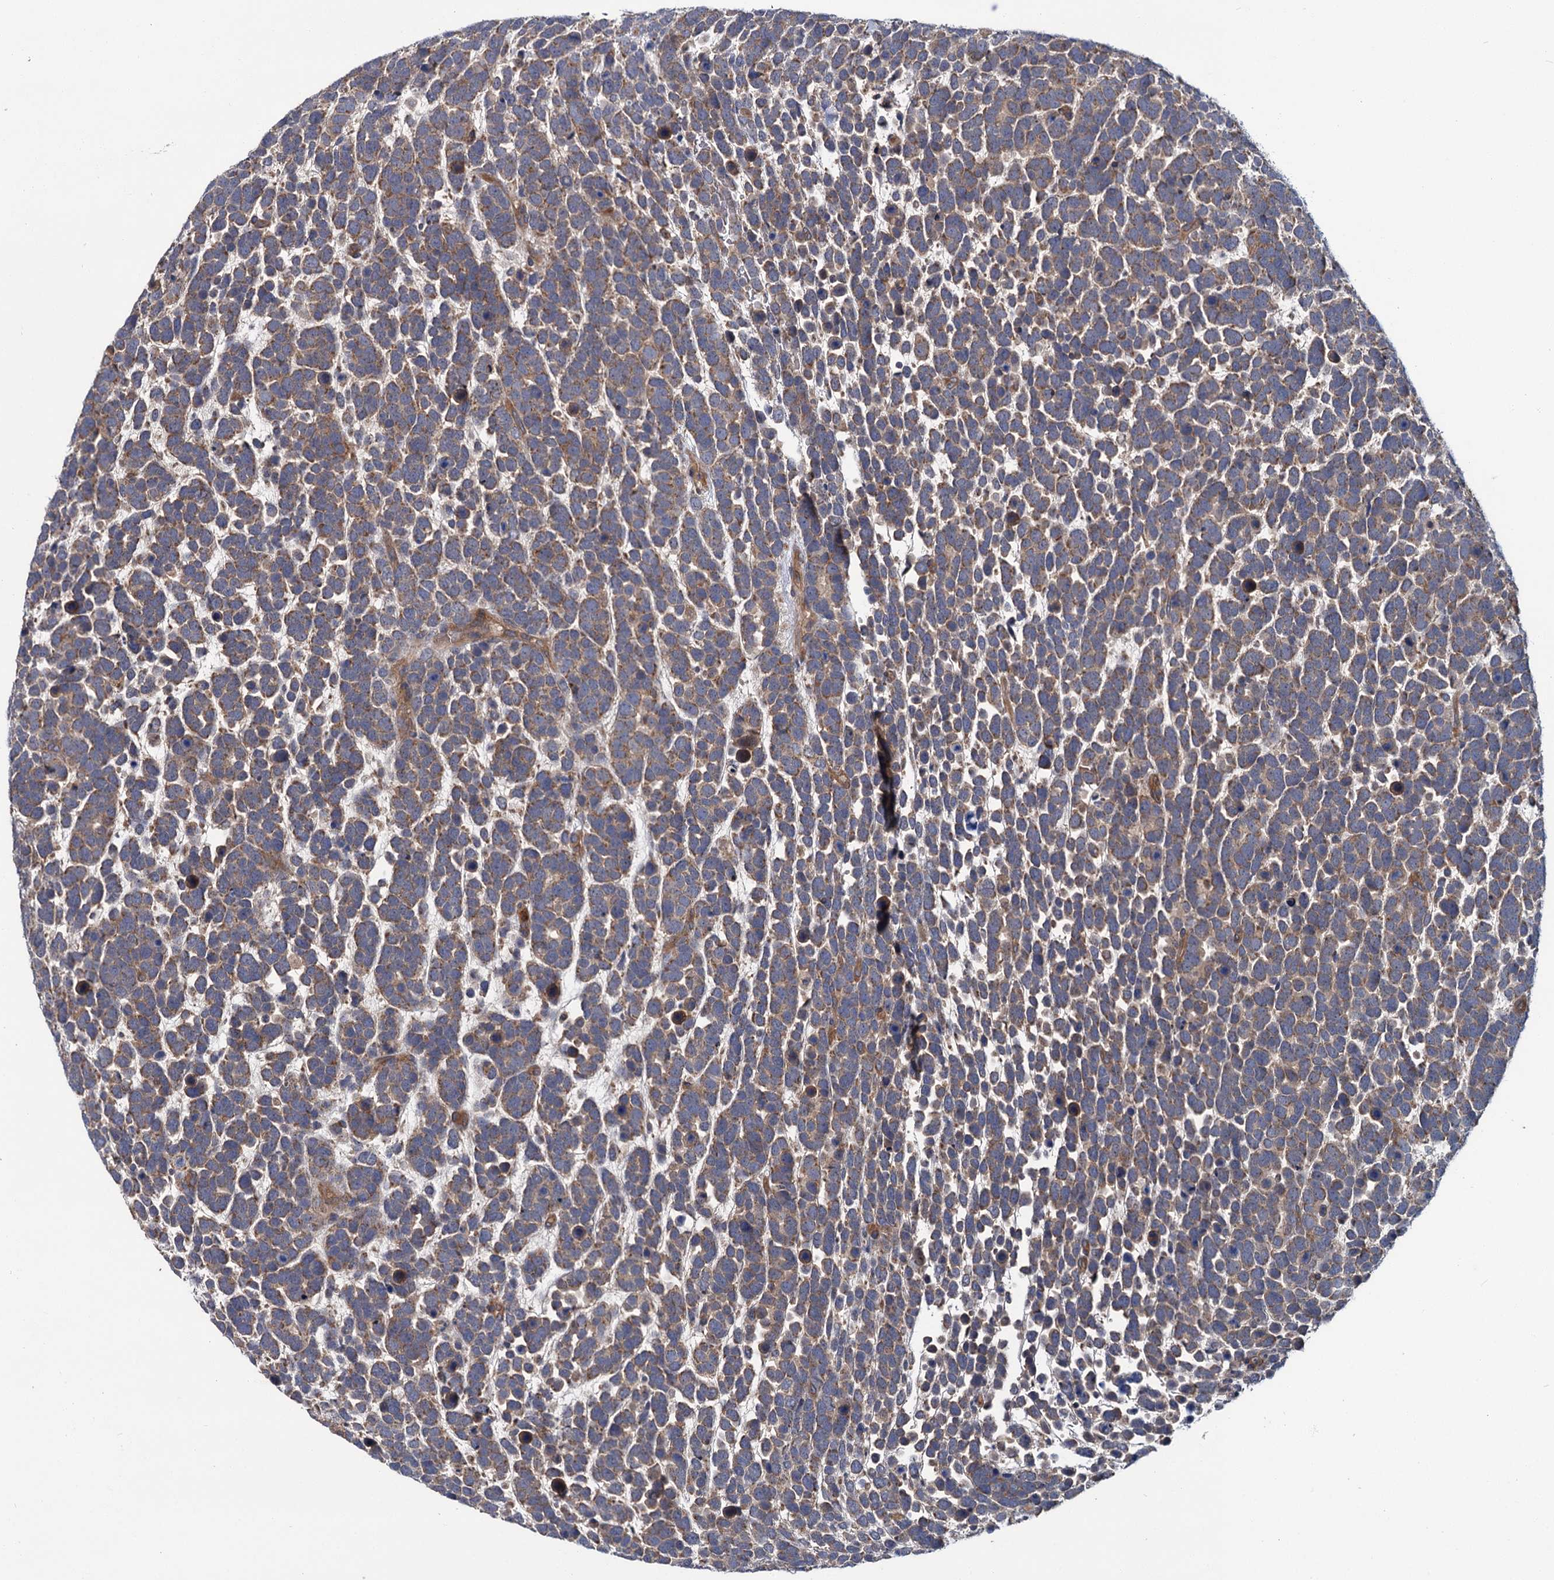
{"staining": {"intensity": "moderate", "quantity": "25%-75%", "location": "cytoplasmic/membranous"}, "tissue": "urothelial cancer", "cell_type": "Tumor cells", "image_type": "cancer", "snomed": [{"axis": "morphology", "description": "Urothelial carcinoma, High grade"}, {"axis": "topography", "description": "Urinary bladder"}], "caption": "Protein positivity by immunohistochemistry demonstrates moderate cytoplasmic/membranous staining in approximately 25%-75% of tumor cells in urothelial cancer.", "gene": "DYNC2H1", "patient": {"sex": "female", "age": 82}}